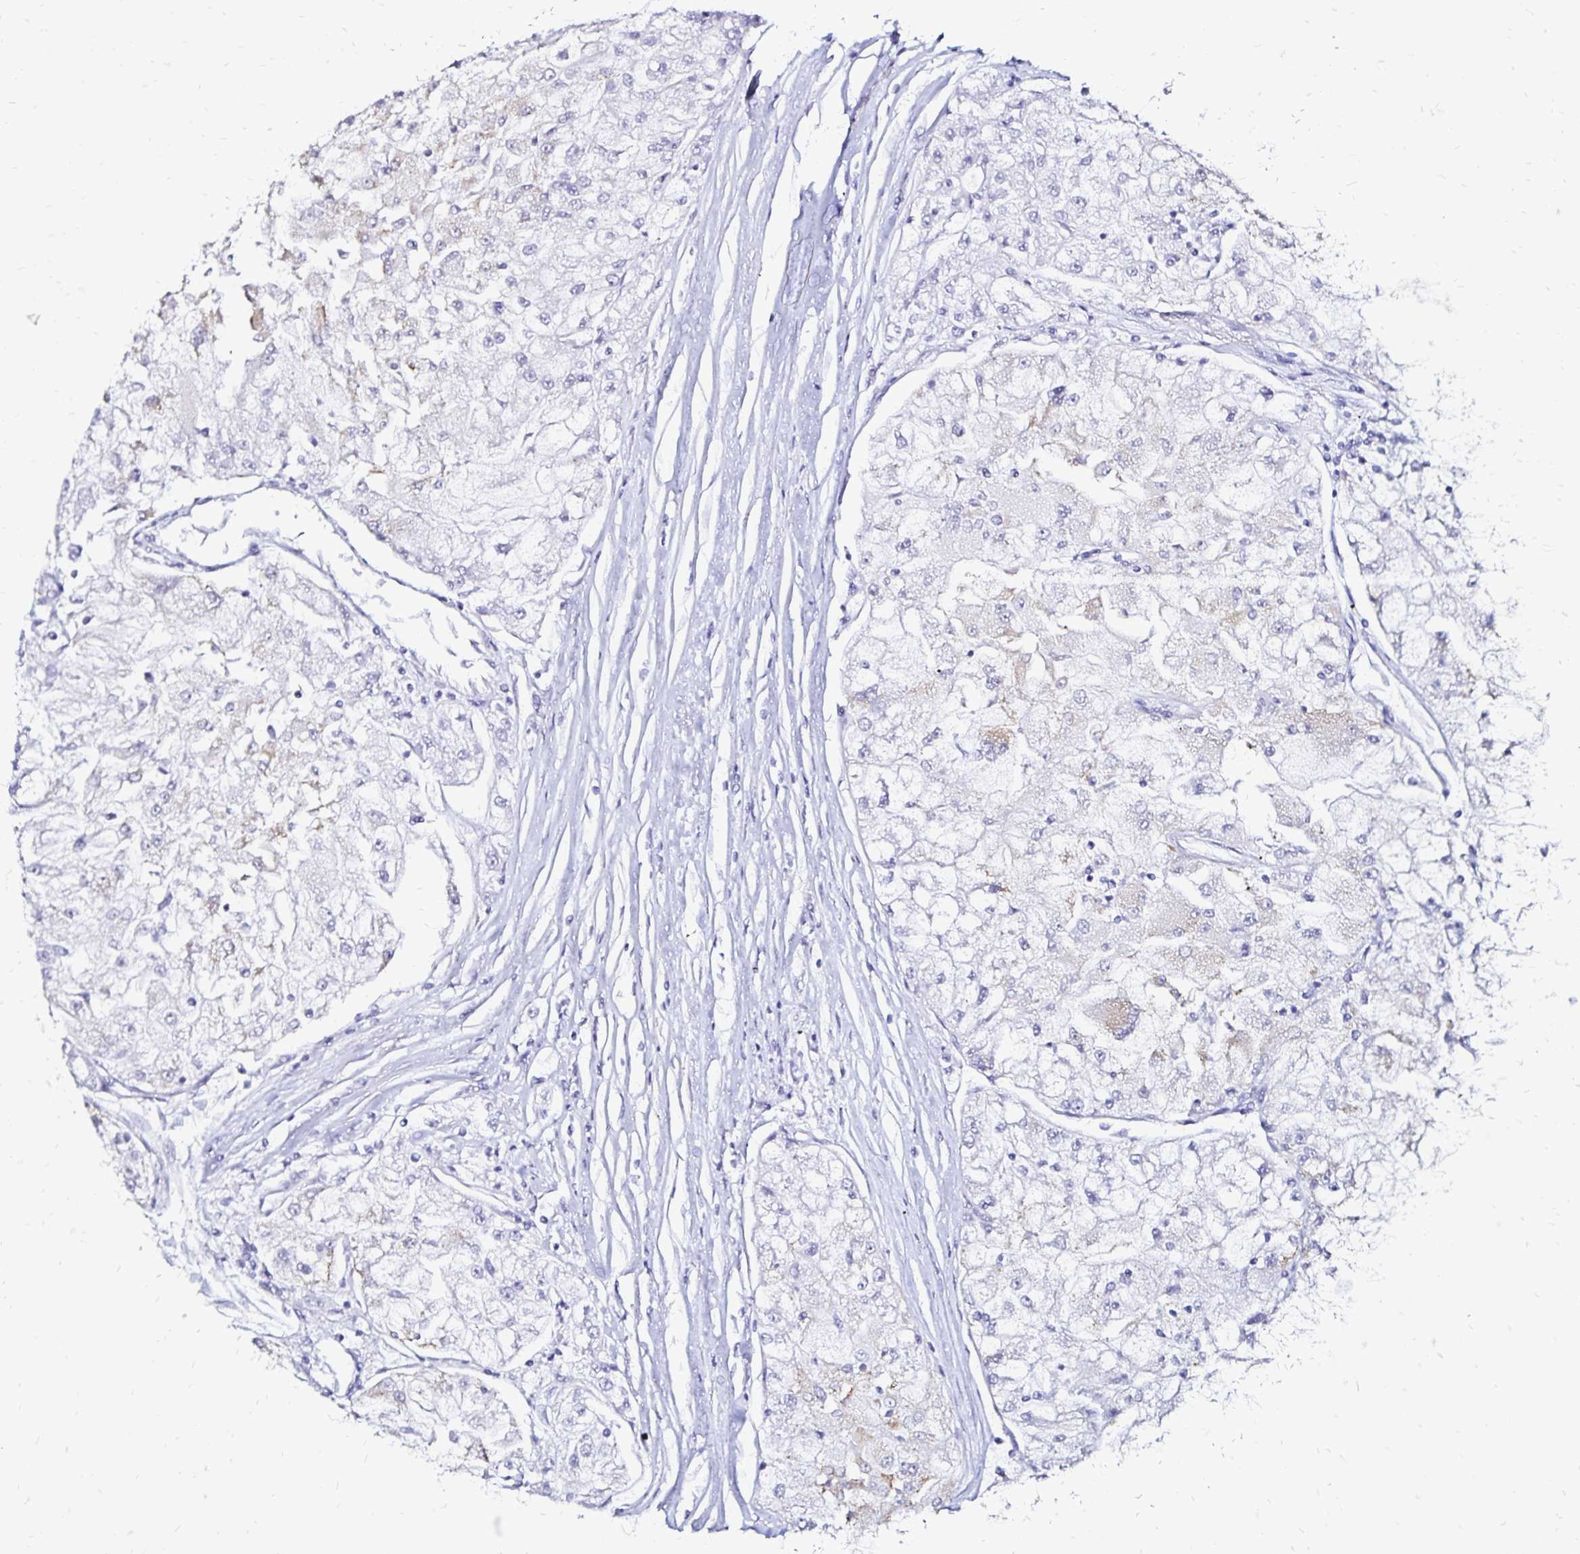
{"staining": {"intensity": "negative", "quantity": "none", "location": "none"}, "tissue": "renal cancer", "cell_type": "Tumor cells", "image_type": "cancer", "snomed": [{"axis": "morphology", "description": "Adenocarcinoma, NOS"}, {"axis": "topography", "description": "Kidney"}], "caption": "DAB immunohistochemical staining of human adenocarcinoma (renal) shows no significant positivity in tumor cells.", "gene": "SLC5A1", "patient": {"sex": "female", "age": 72}}